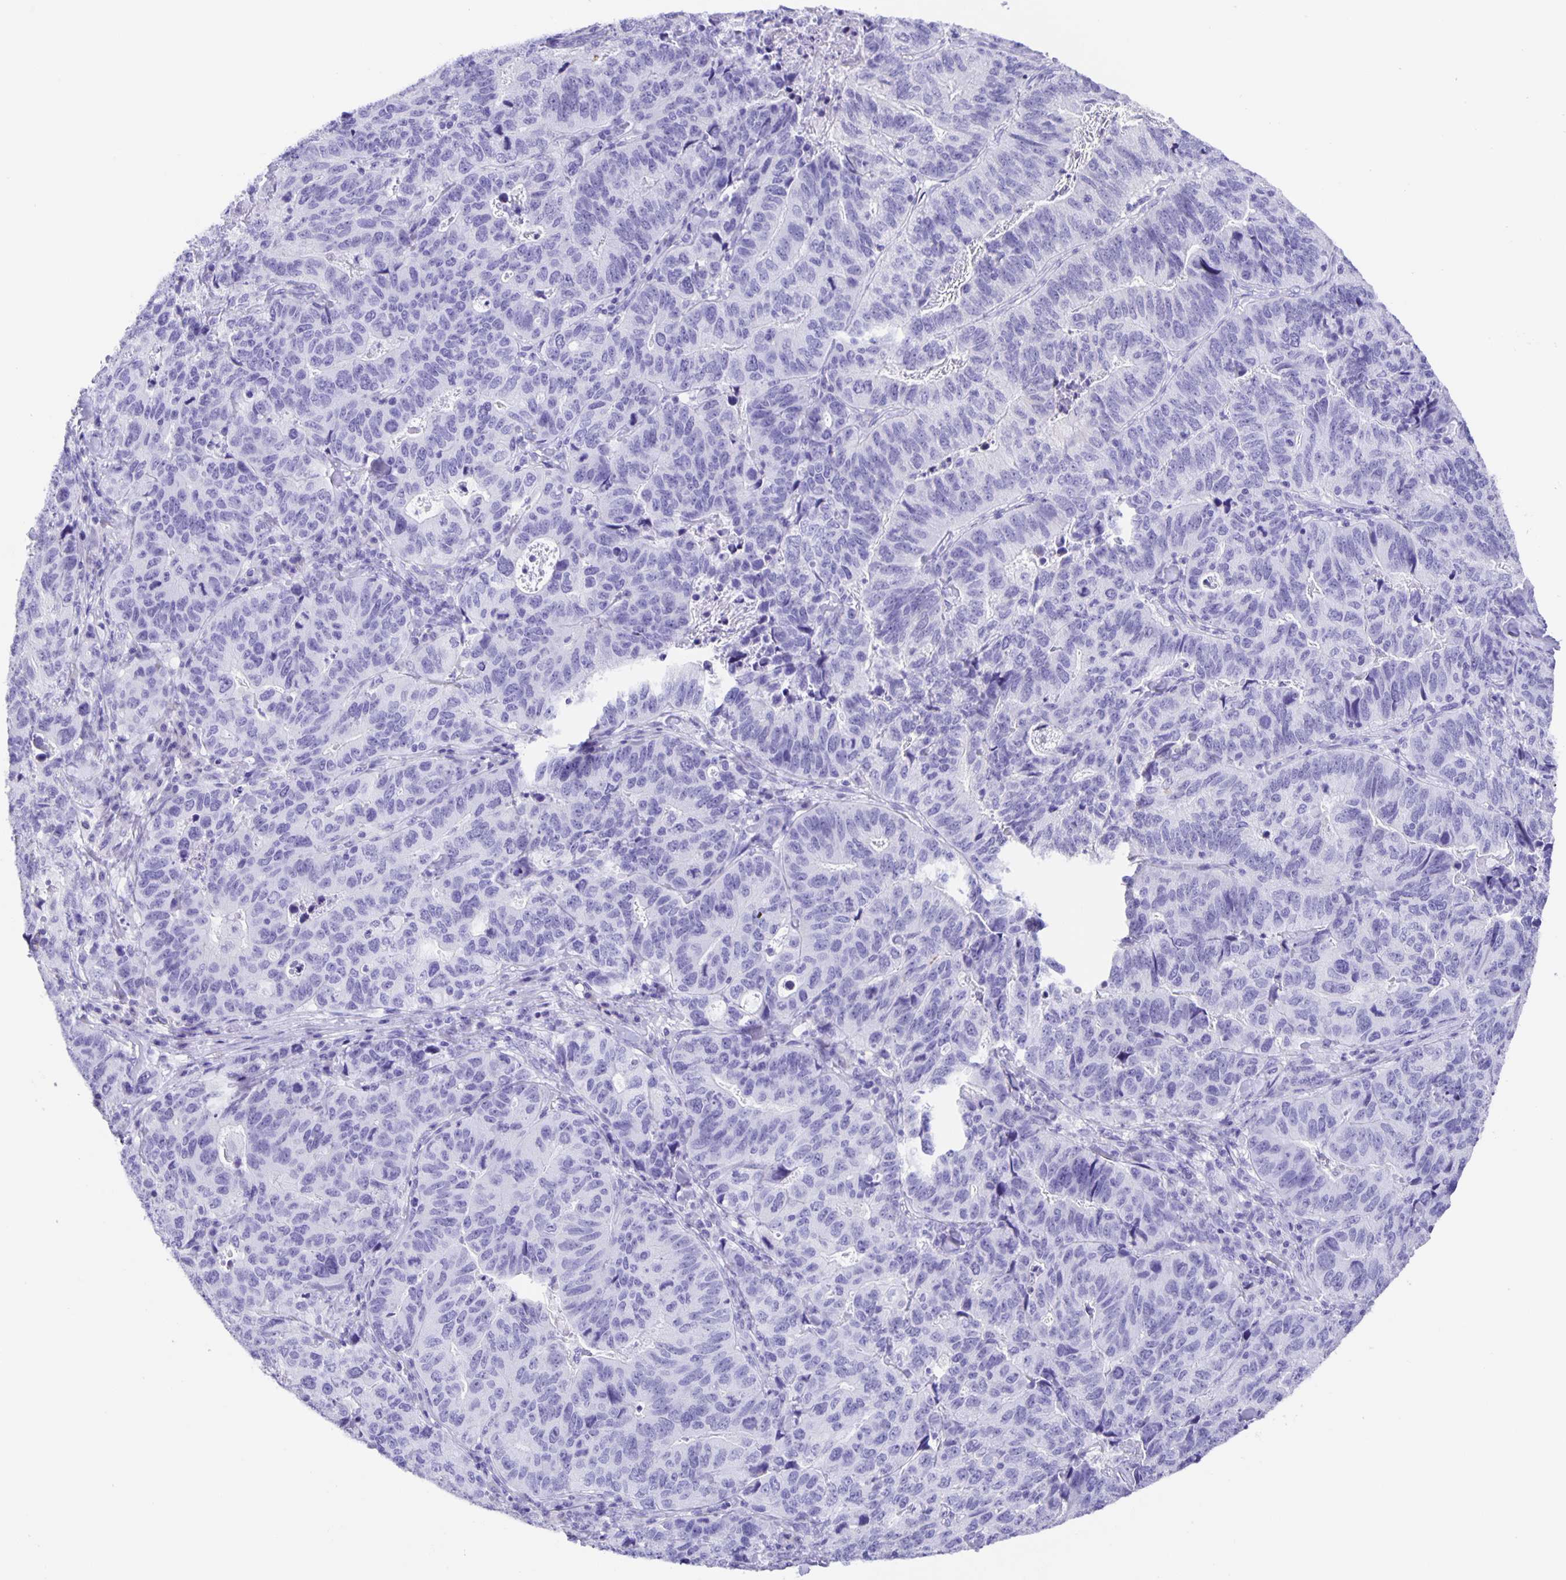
{"staining": {"intensity": "negative", "quantity": "none", "location": "none"}, "tissue": "stomach cancer", "cell_type": "Tumor cells", "image_type": "cancer", "snomed": [{"axis": "morphology", "description": "Adenocarcinoma, NOS"}, {"axis": "topography", "description": "Stomach, upper"}], "caption": "Micrograph shows no protein staining in tumor cells of adenocarcinoma (stomach) tissue. (Stains: DAB (3,3'-diaminobenzidine) immunohistochemistry with hematoxylin counter stain, Microscopy: brightfield microscopy at high magnification).", "gene": "GUCA2A", "patient": {"sex": "female", "age": 67}}